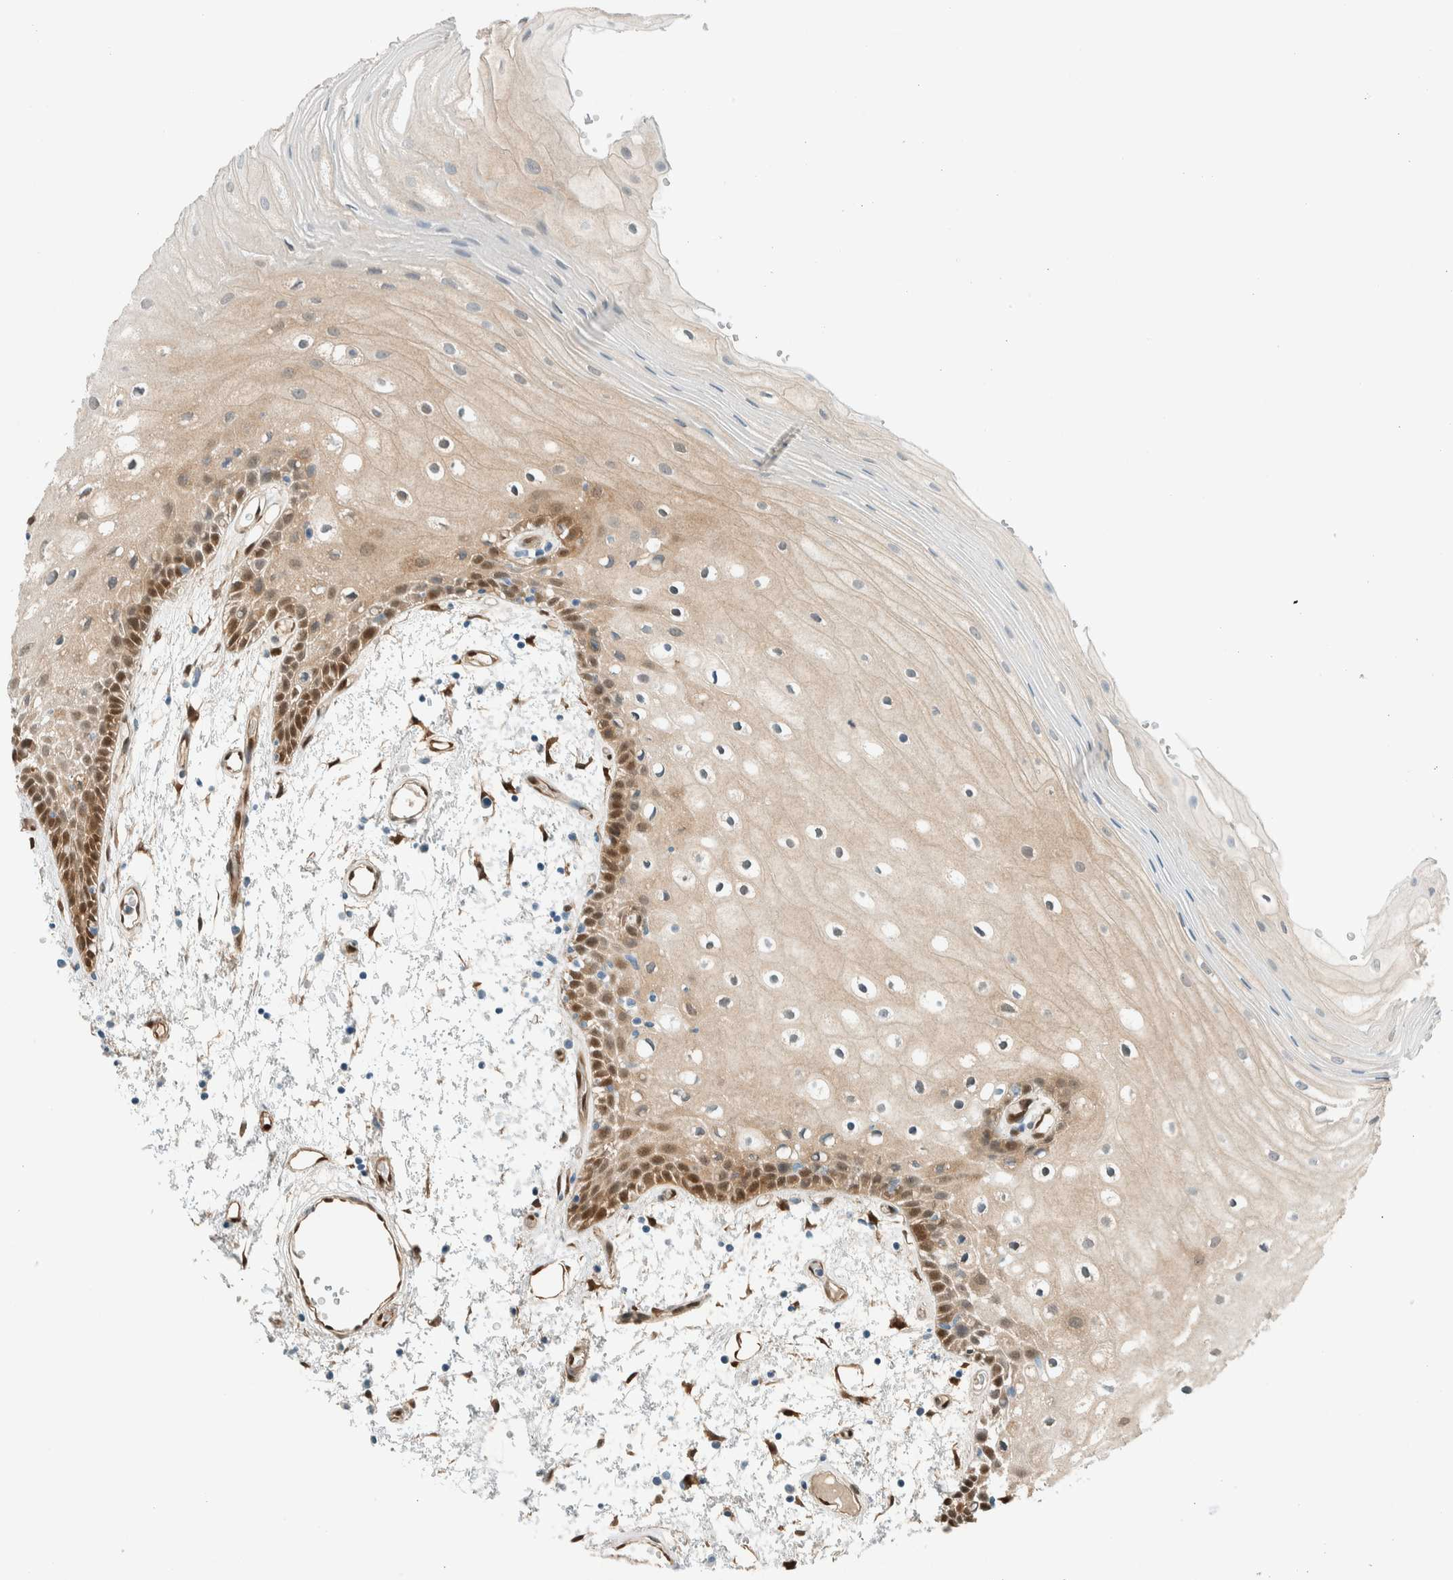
{"staining": {"intensity": "moderate", "quantity": "25%-75%", "location": "cytoplasmic/membranous,nuclear"}, "tissue": "oral mucosa", "cell_type": "Squamous epithelial cells", "image_type": "normal", "snomed": [{"axis": "morphology", "description": "Normal tissue, NOS"}, {"axis": "topography", "description": "Oral tissue"}], "caption": "The image demonstrates a brown stain indicating the presence of a protein in the cytoplasmic/membranous,nuclear of squamous epithelial cells in oral mucosa. (DAB (3,3'-diaminobenzidine) = brown stain, brightfield microscopy at high magnification).", "gene": "NXN", "patient": {"sex": "male", "age": 52}}